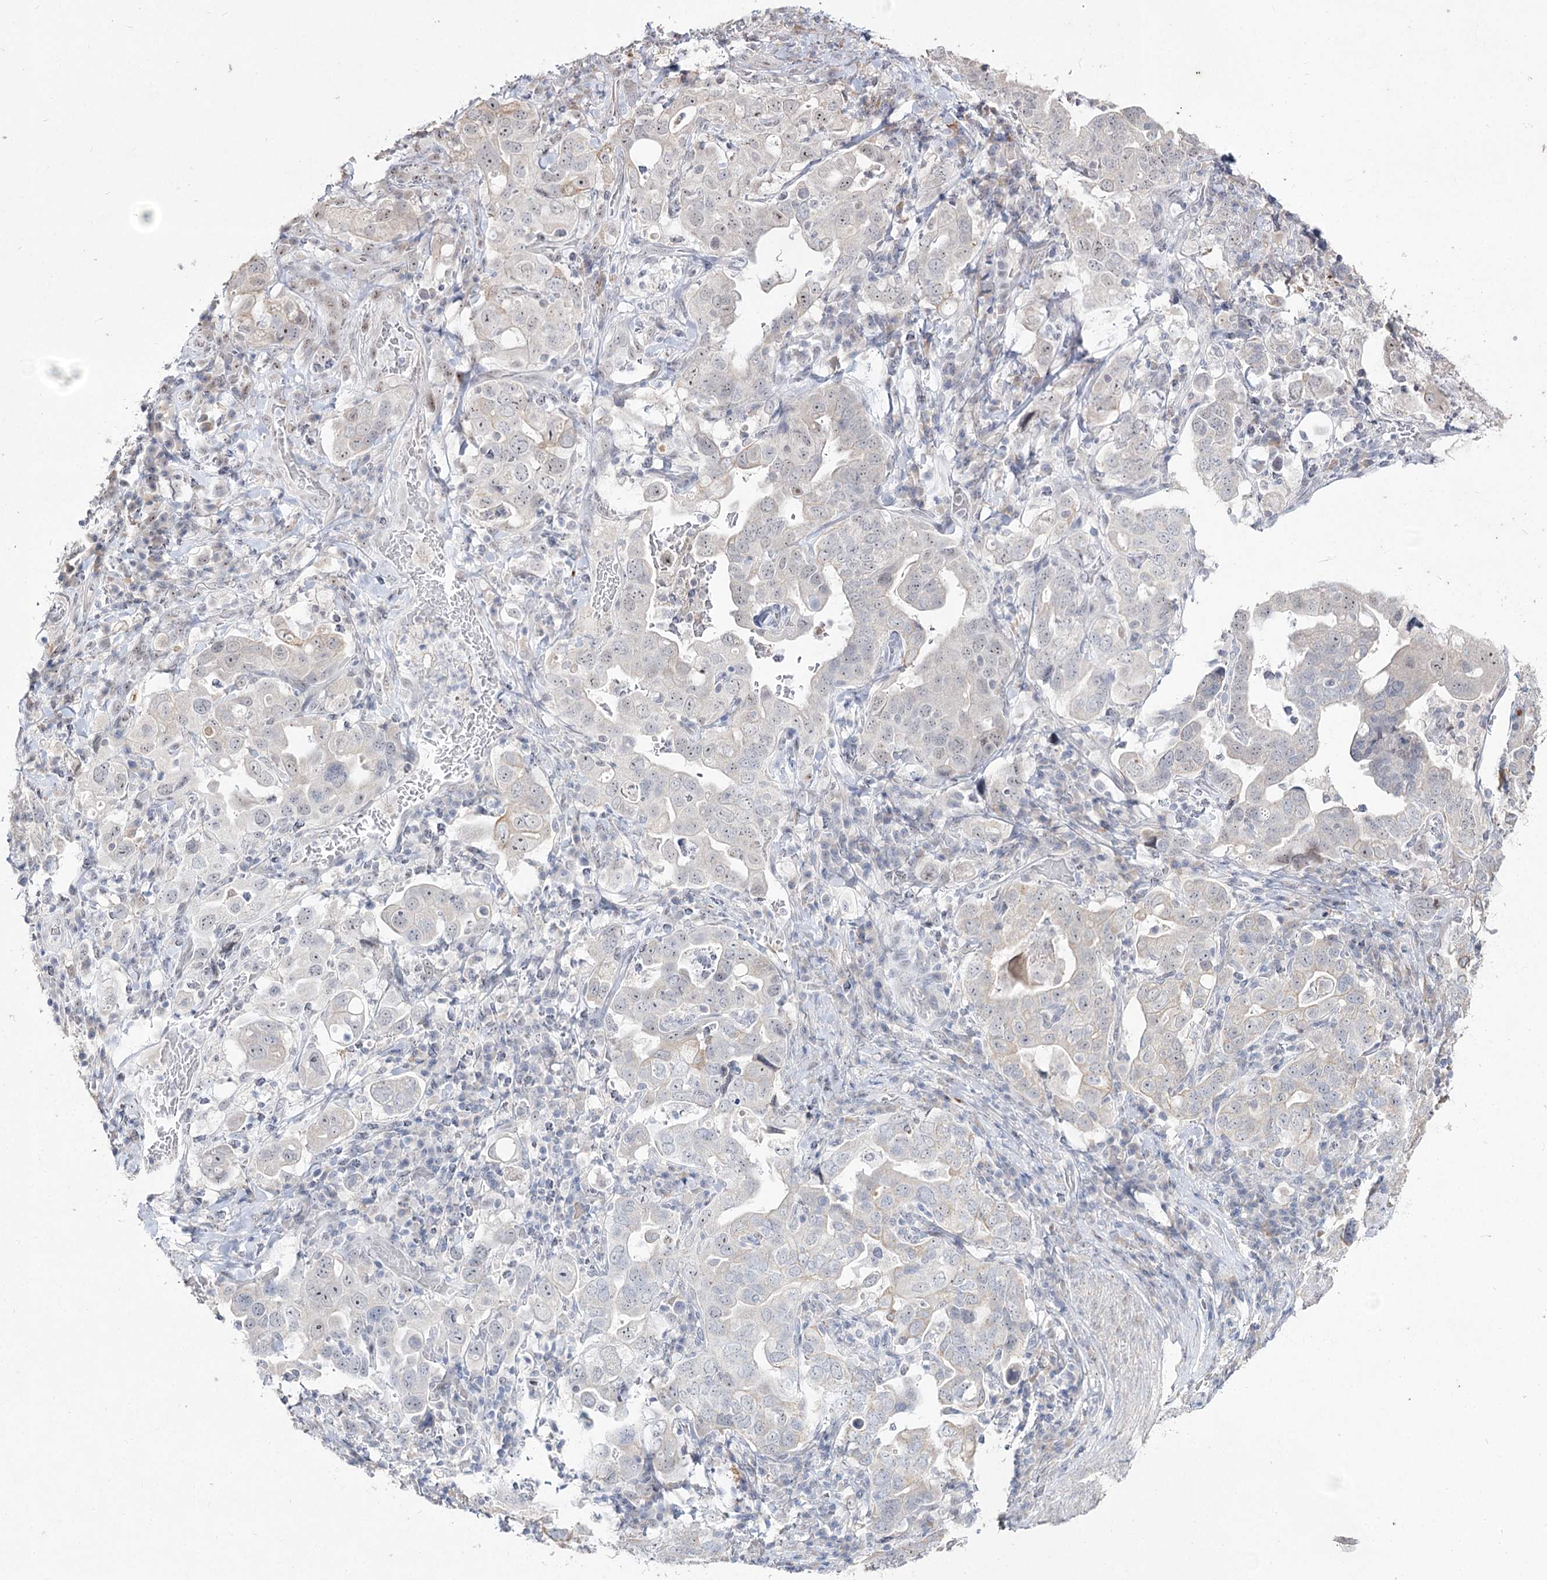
{"staining": {"intensity": "weak", "quantity": "<25%", "location": "nuclear"}, "tissue": "stomach cancer", "cell_type": "Tumor cells", "image_type": "cancer", "snomed": [{"axis": "morphology", "description": "Adenocarcinoma, NOS"}, {"axis": "topography", "description": "Stomach, upper"}], "caption": "A histopathology image of stomach cancer stained for a protein displays no brown staining in tumor cells.", "gene": "DDX50", "patient": {"sex": "male", "age": 62}}